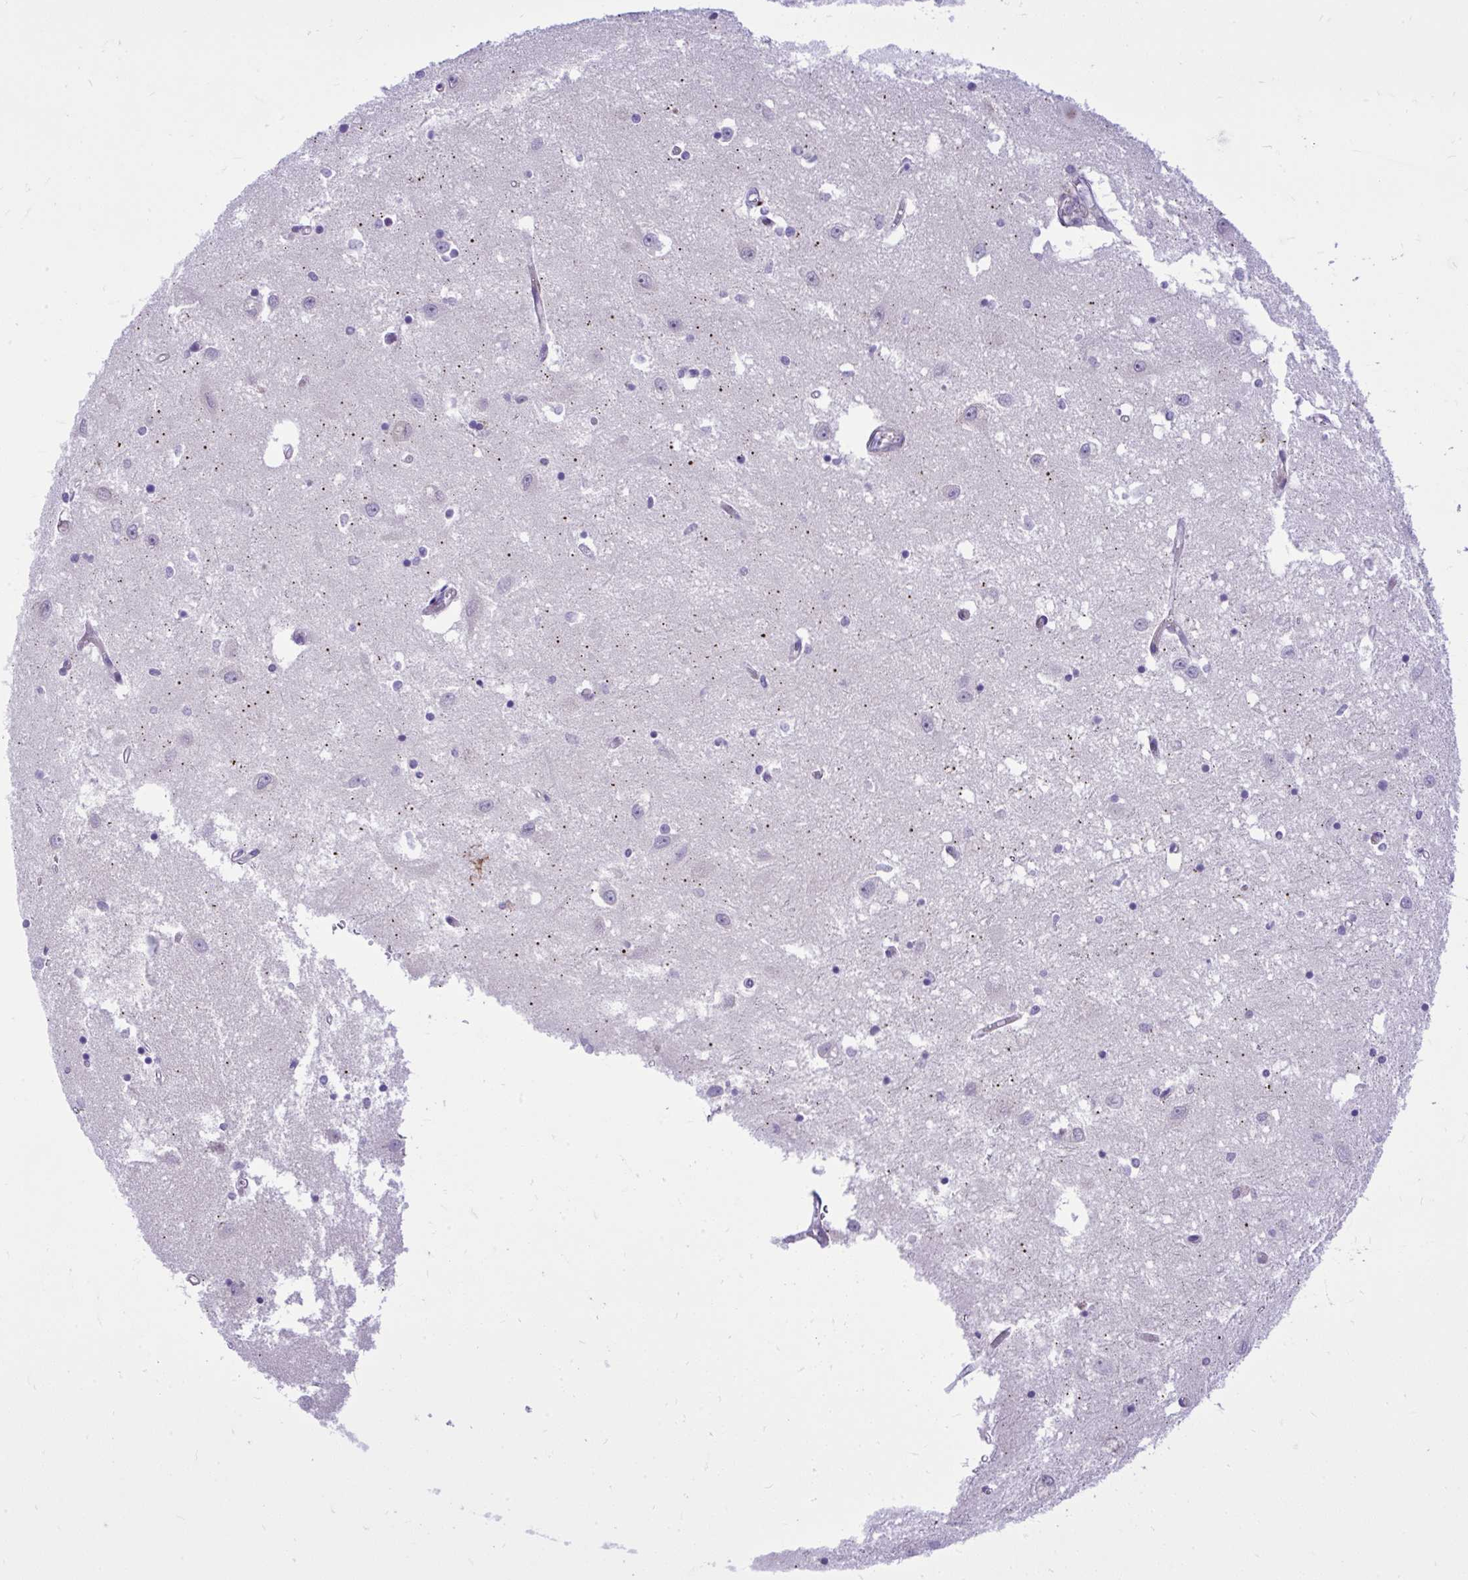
{"staining": {"intensity": "negative", "quantity": "none", "location": "none"}, "tissue": "caudate", "cell_type": "Glial cells", "image_type": "normal", "snomed": [{"axis": "morphology", "description": "Normal tissue, NOS"}, {"axis": "topography", "description": "Lateral ventricle wall"}], "caption": "Immunohistochemistry (IHC) image of unremarkable caudate stained for a protein (brown), which demonstrates no expression in glial cells.", "gene": "GRK4", "patient": {"sex": "male", "age": 70}}